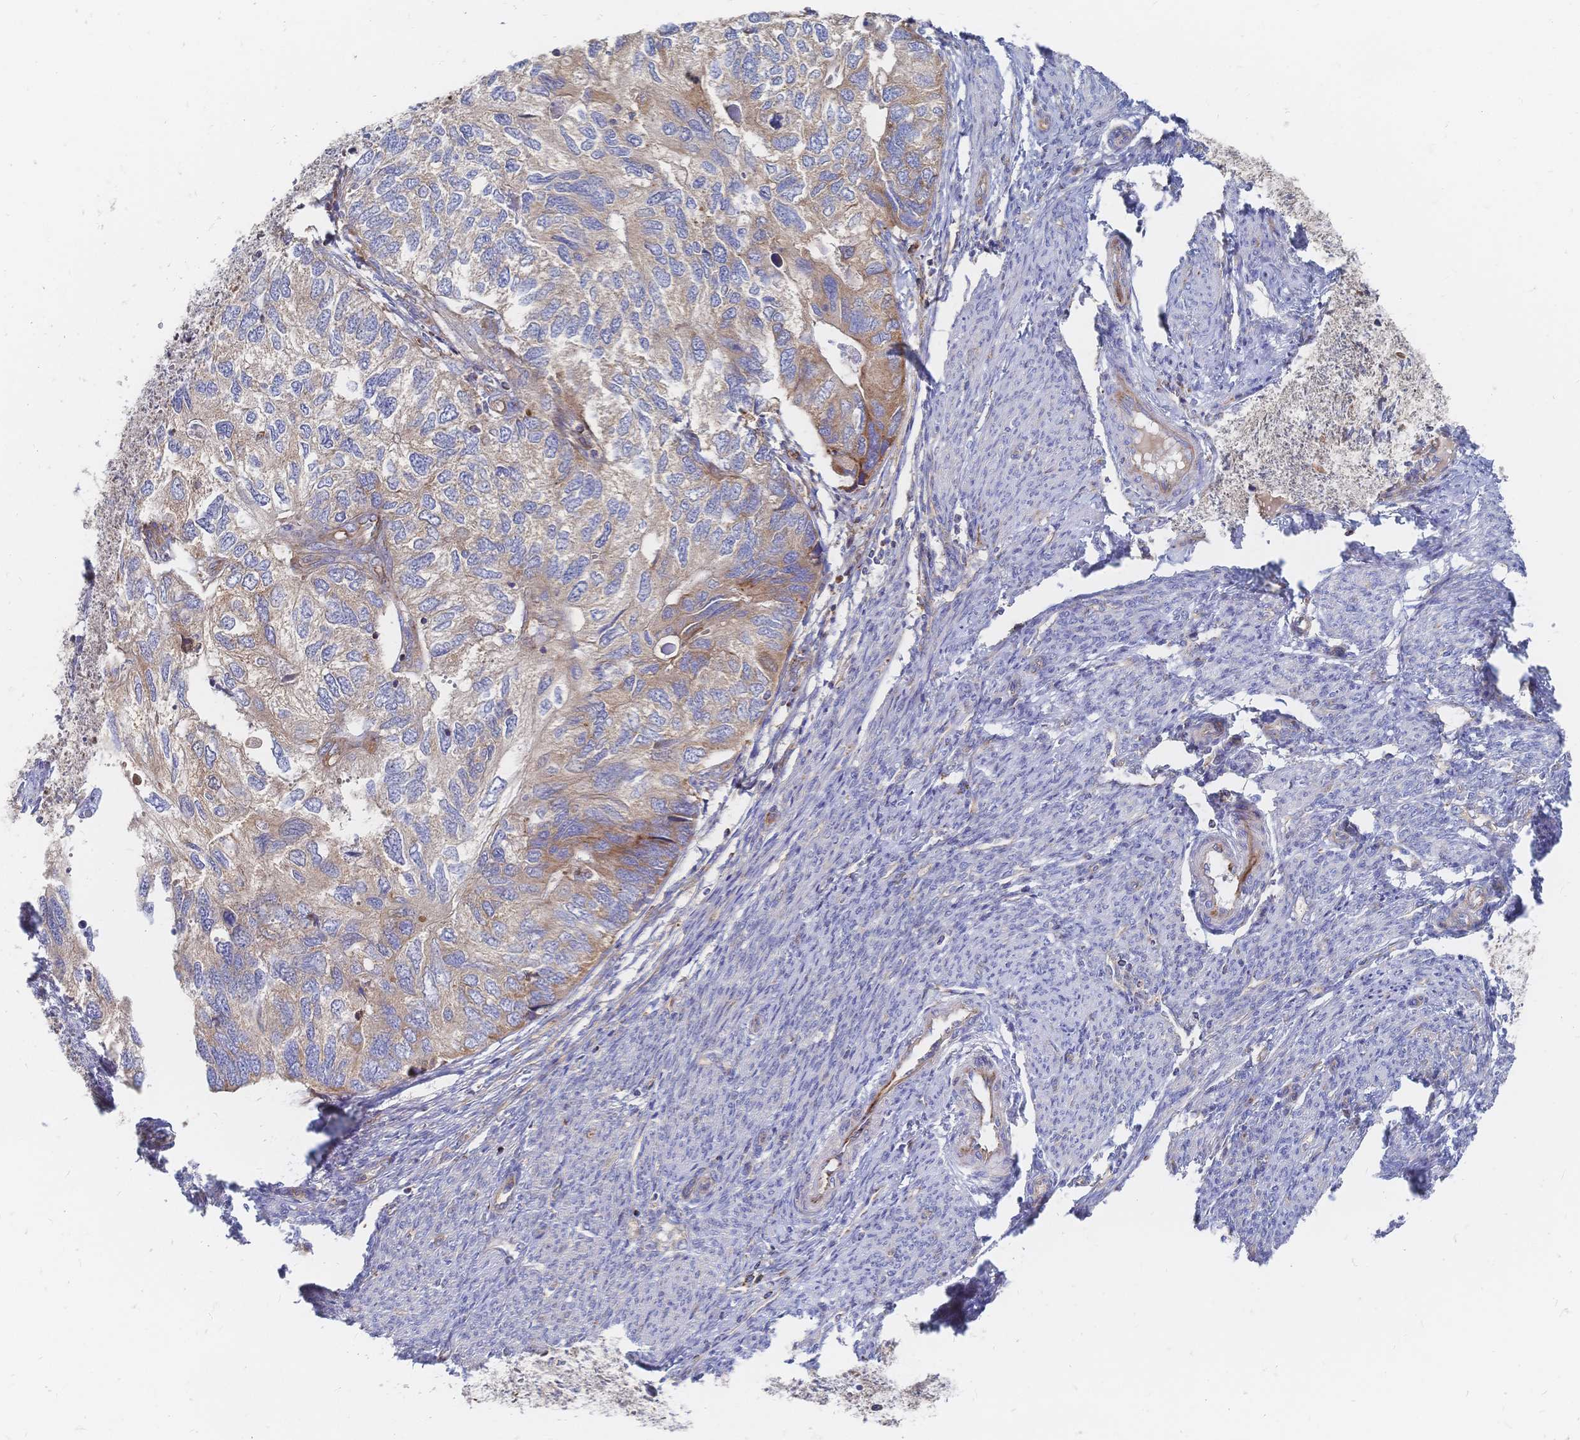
{"staining": {"intensity": "weak", "quantity": ">75%", "location": "cytoplasmic/membranous"}, "tissue": "endometrial cancer", "cell_type": "Tumor cells", "image_type": "cancer", "snomed": [{"axis": "morphology", "description": "Carcinoma, NOS"}, {"axis": "topography", "description": "Uterus"}], "caption": "Endometrial carcinoma was stained to show a protein in brown. There is low levels of weak cytoplasmic/membranous positivity in approximately >75% of tumor cells.", "gene": "SORBS1", "patient": {"sex": "female", "age": 76}}